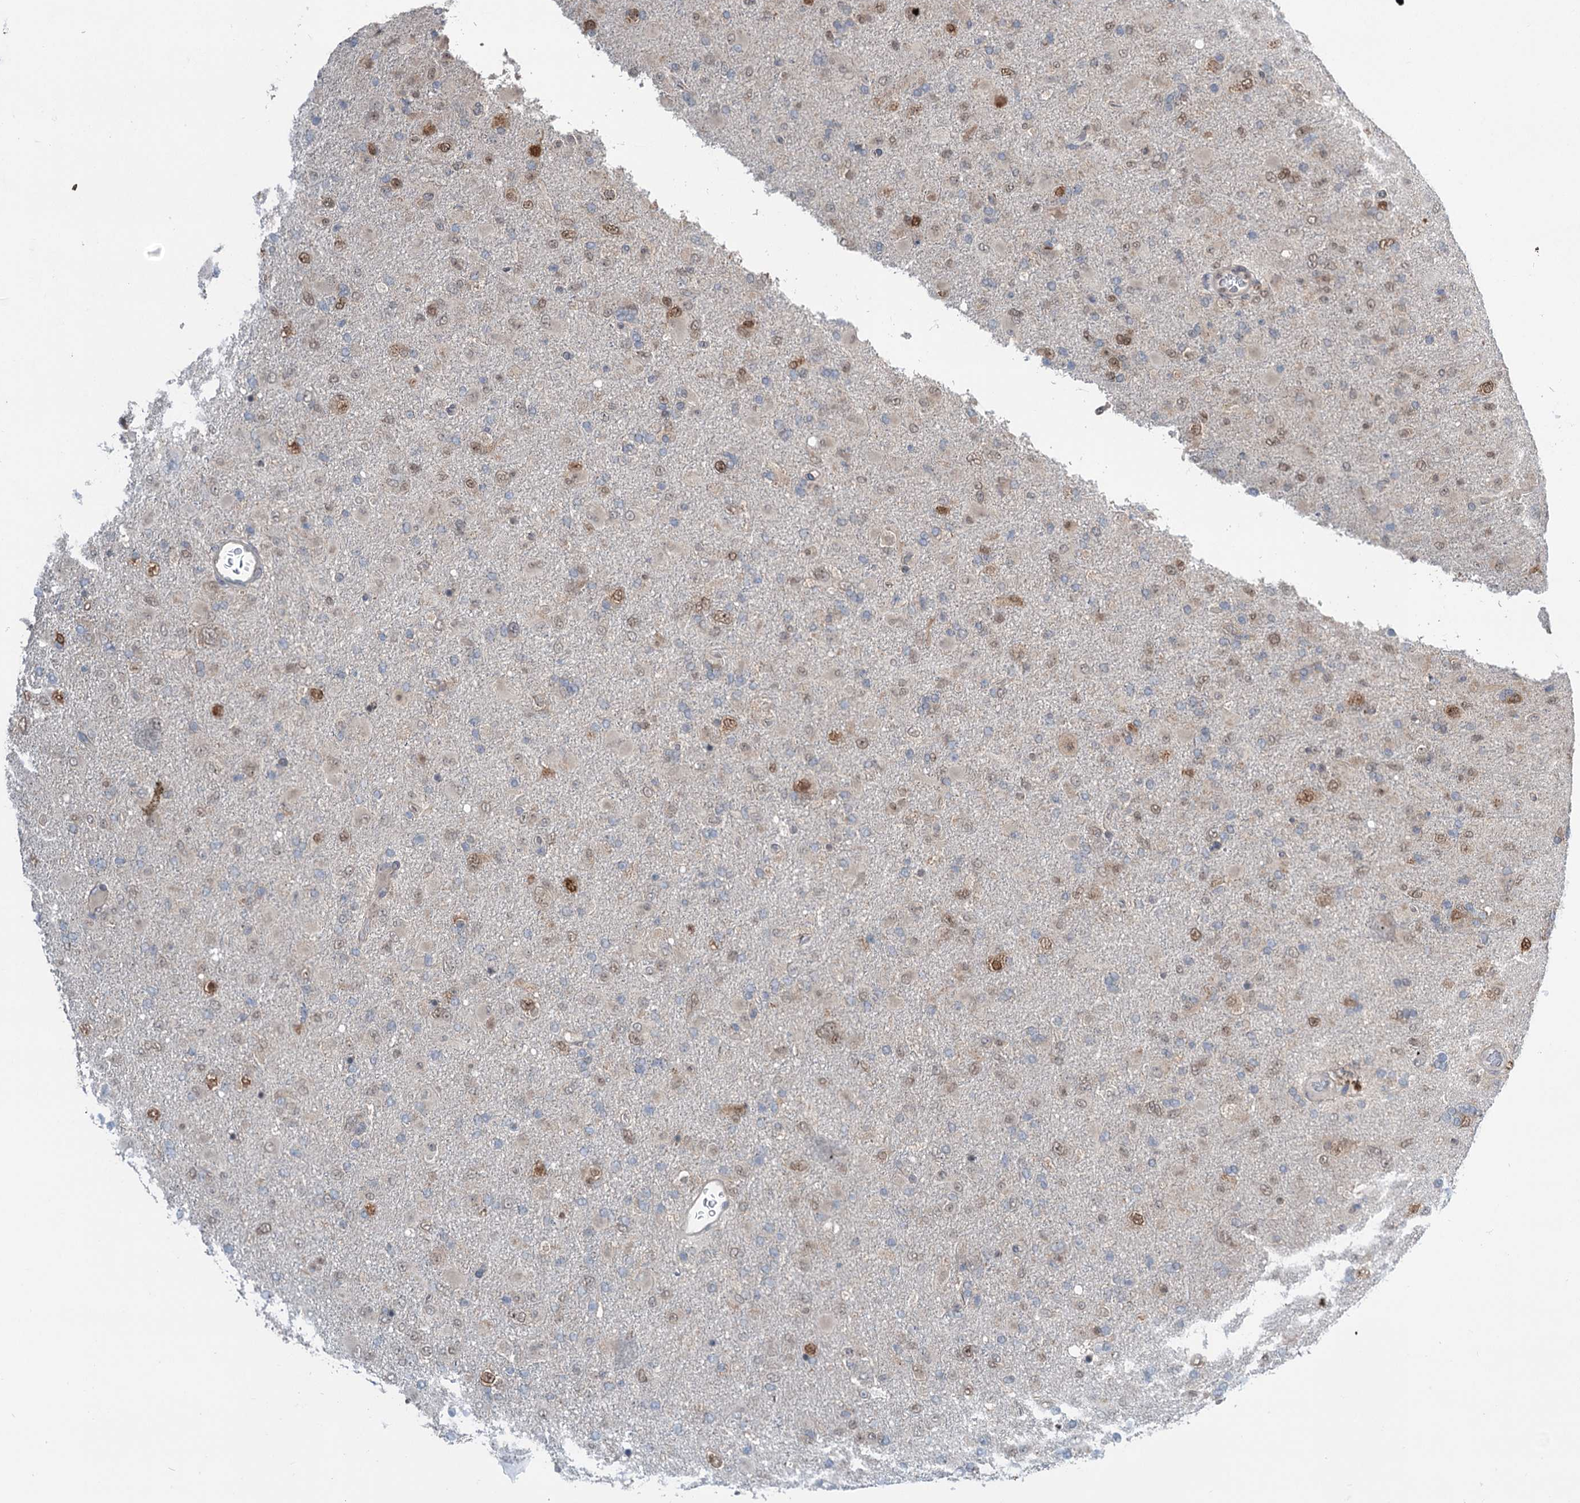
{"staining": {"intensity": "moderate", "quantity": "<25%", "location": "nuclear"}, "tissue": "glioma", "cell_type": "Tumor cells", "image_type": "cancer", "snomed": [{"axis": "morphology", "description": "Glioma, malignant, Low grade"}, {"axis": "topography", "description": "Brain"}], "caption": "Moderate nuclear staining for a protein is appreciated in about <25% of tumor cells of malignant glioma (low-grade) using immunohistochemistry (IHC).", "gene": "DCUN1D4", "patient": {"sex": "male", "age": 65}}